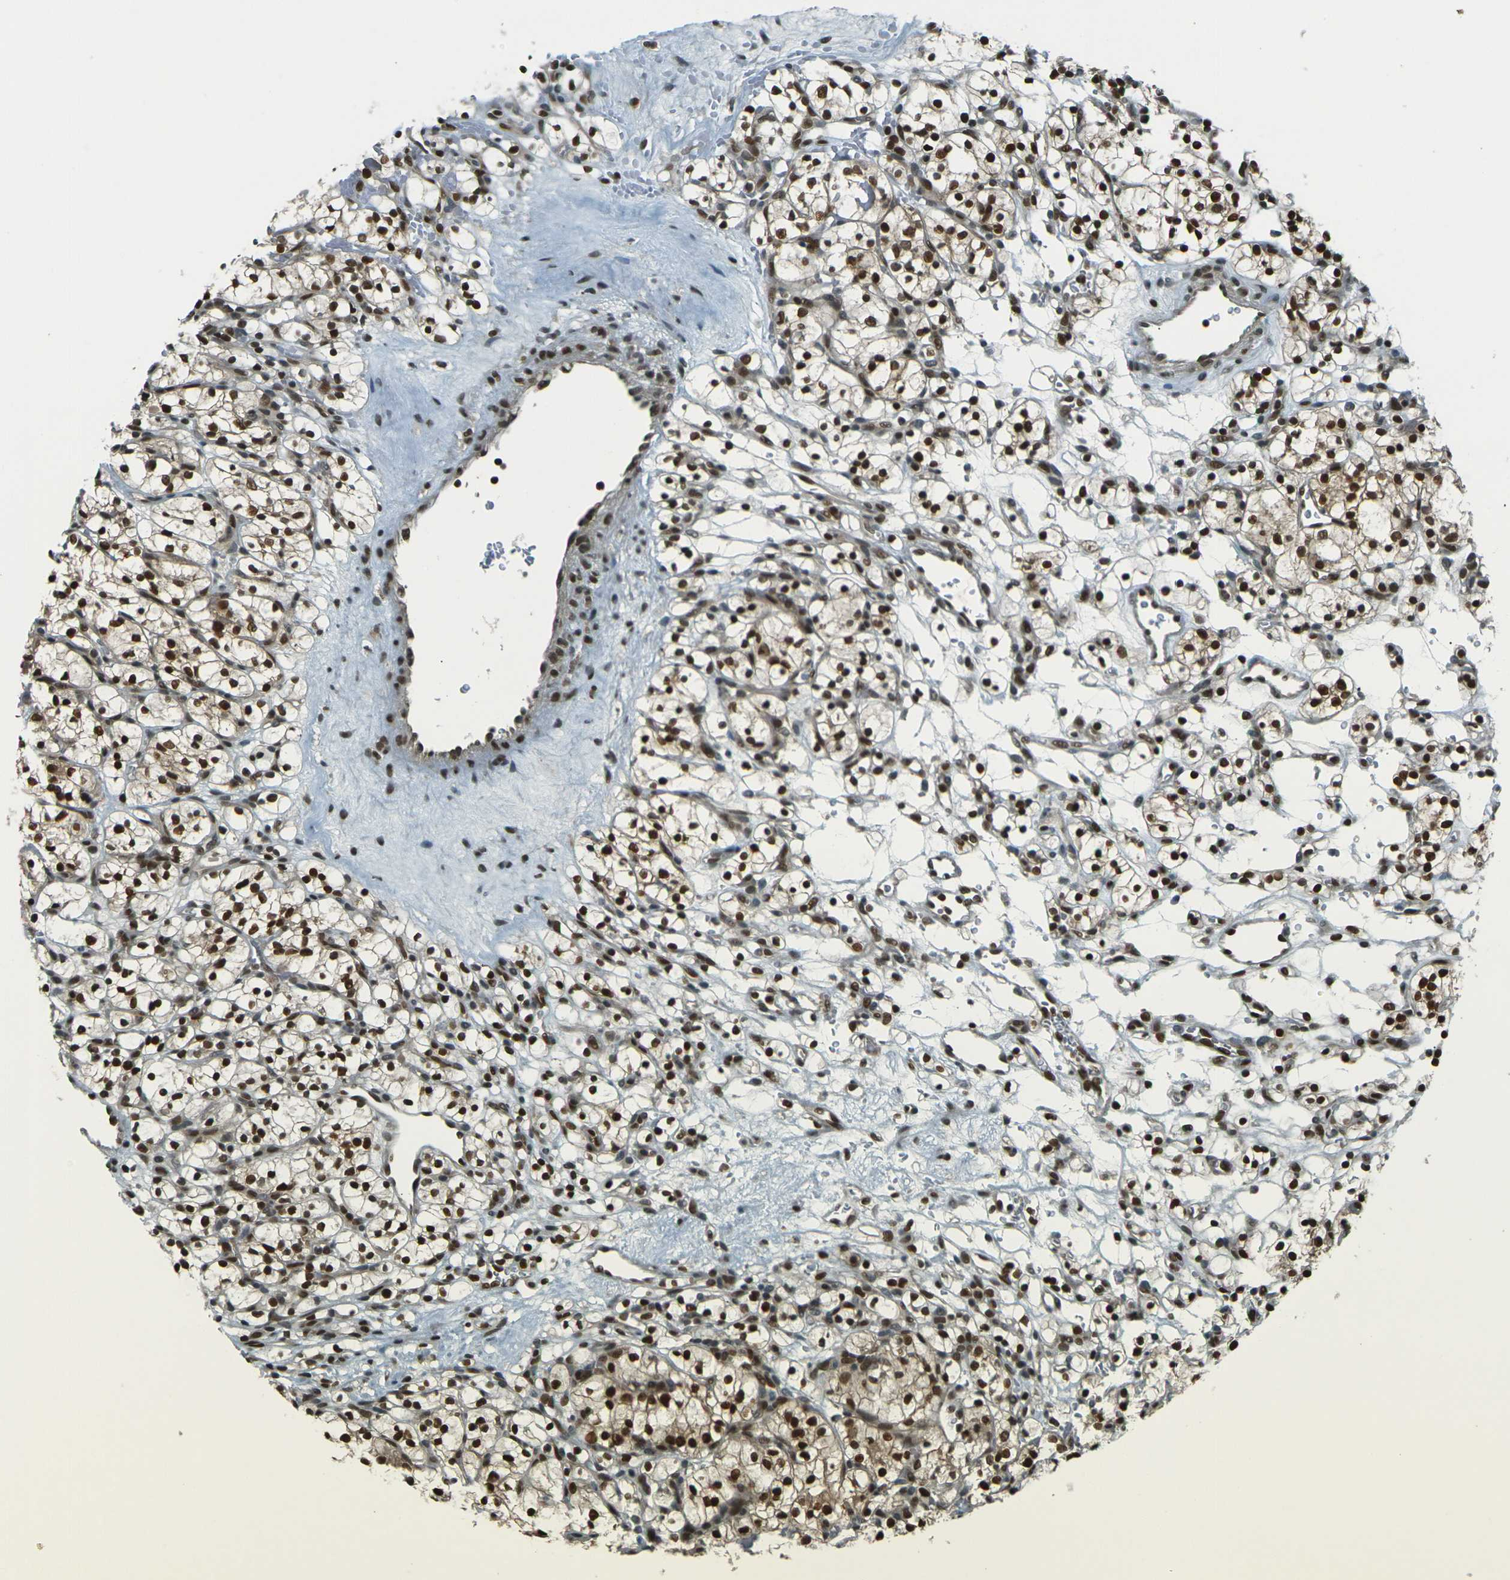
{"staining": {"intensity": "strong", "quantity": ">75%", "location": "cytoplasmic/membranous,nuclear"}, "tissue": "renal cancer", "cell_type": "Tumor cells", "image_type": "cancer", "snomed": [{"axis": "morphology", "description": "Adenocarcinoma, NOS"}, {"axis": "topography", "description": "Kidney"}], "caption": "Renal cancer (adenocarcinoma) tissue shows strong cytoplasmic/membranous and nuclear staining in about >75% of tumor cells", "gene": "NHEJ1", "patient": {"sex": "female", "age": 57}}